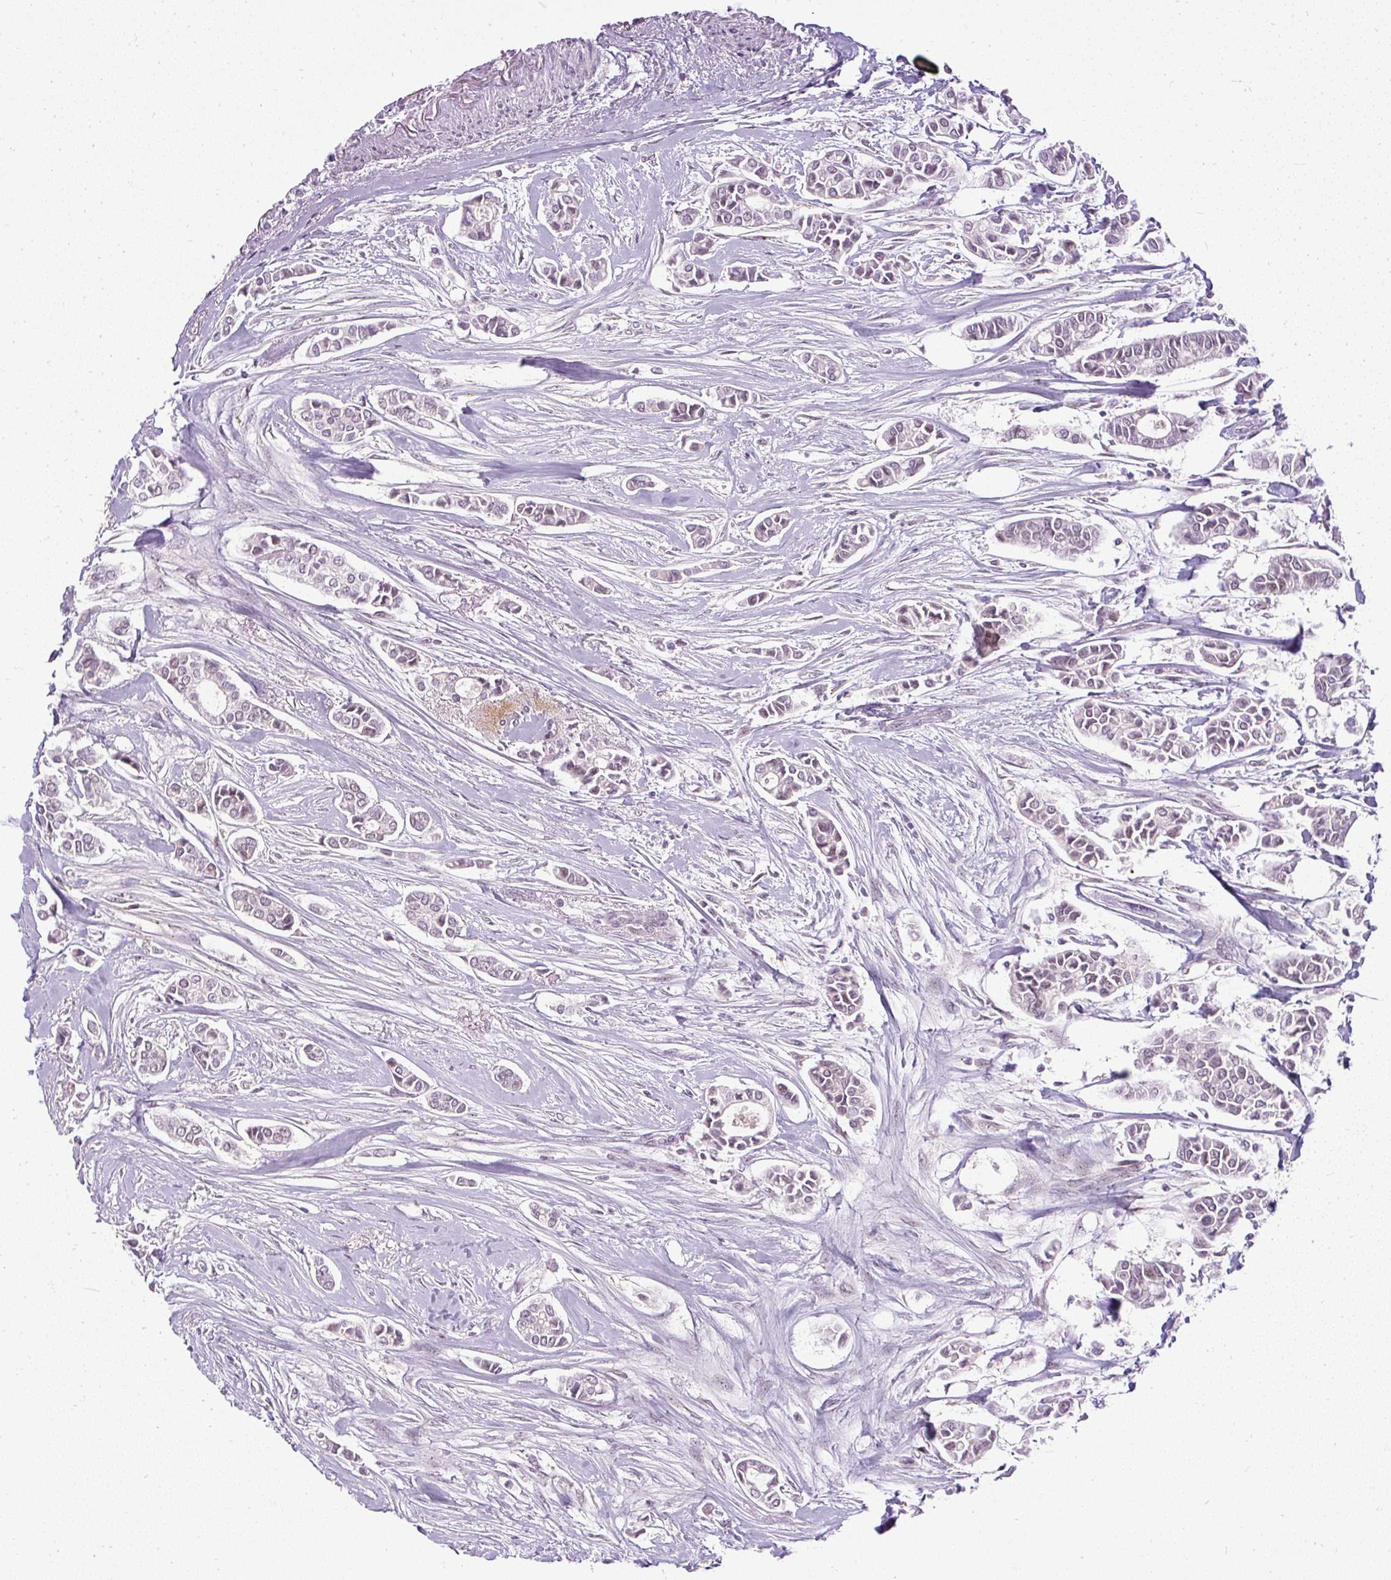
{"staining": {"intensity": "negative", "quantity": "none", "location": "none"}, "tissue": "breast cancer", "cell_type": "Tumor cells", "image_type": "cancer", "snomed": [{"axis": "morphology", "description": "Duct carcinoma"}, {"axis": "topography", "description": "Breast"}], "caption": "An immunohistochemistry image of invasive ductal carcinoma (breast) is shown. There is no staining in tumor cells of invasive ductal carcinoma (breast). Nuclei are stained in blue.", "gene": "FAM117B", "patient": {"sex": "female", "age": 84}}